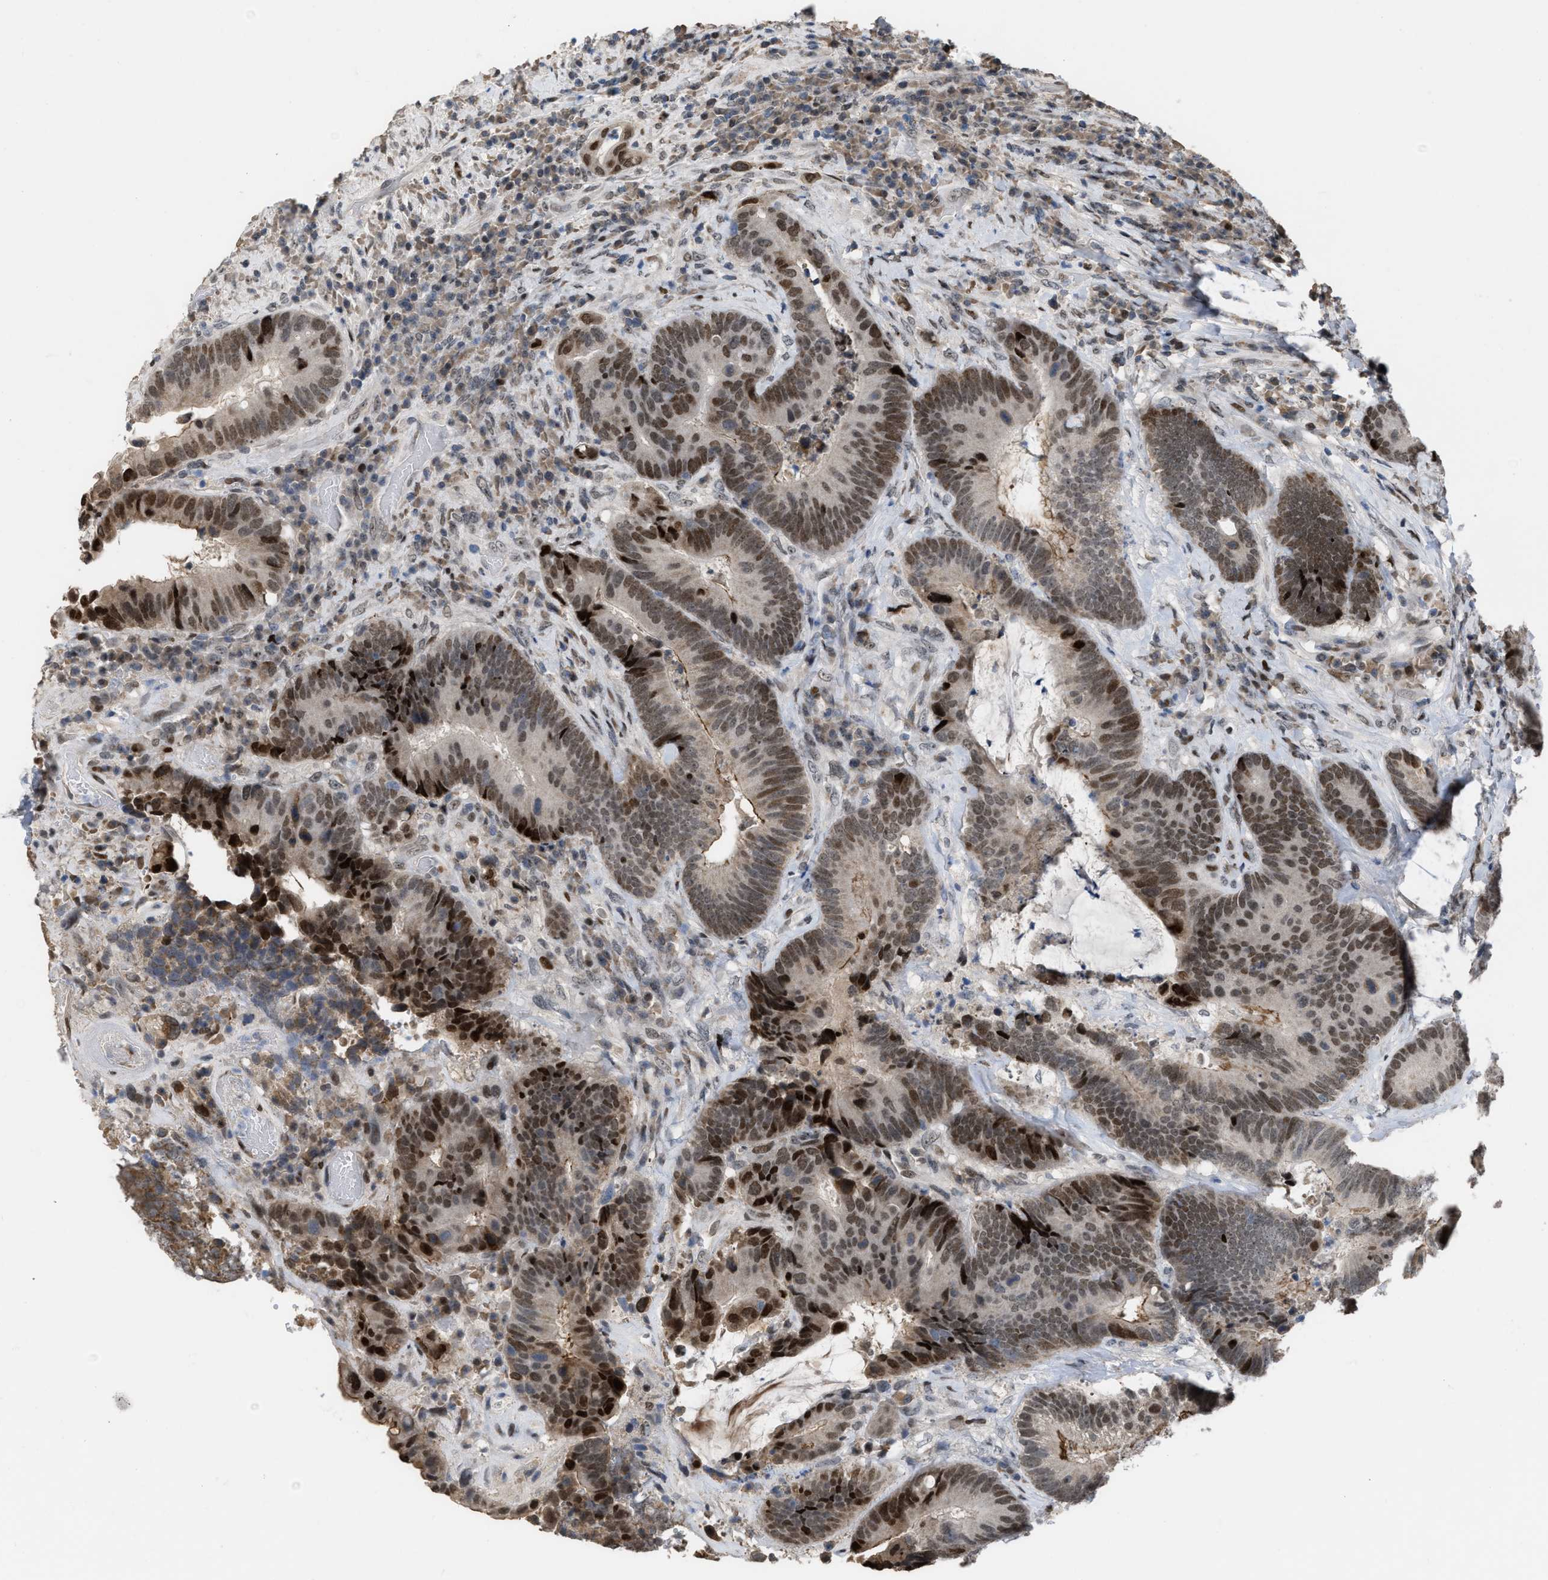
{"staining": {"intensity": "strong", "quantity": "25%-75%", "location": "nuclear"}, "tissue": "colorectal cancer", "cell_type": "Tumor cells", "image_type": "cancer", "snomed": [{"axis": "morphology", "description": "Adenocarcinoma, NOS"}, {"axis": "topography", "description": "Rectum"}], "caption": "Colorectal adenocarcinoma tissue demonstrates strong nuclear positivity in about 25%-75% of tumor cells, visualized by immunohistochemistry.", "gene": "SETDB1", "patient": {"sex": "female", "age": 89}}